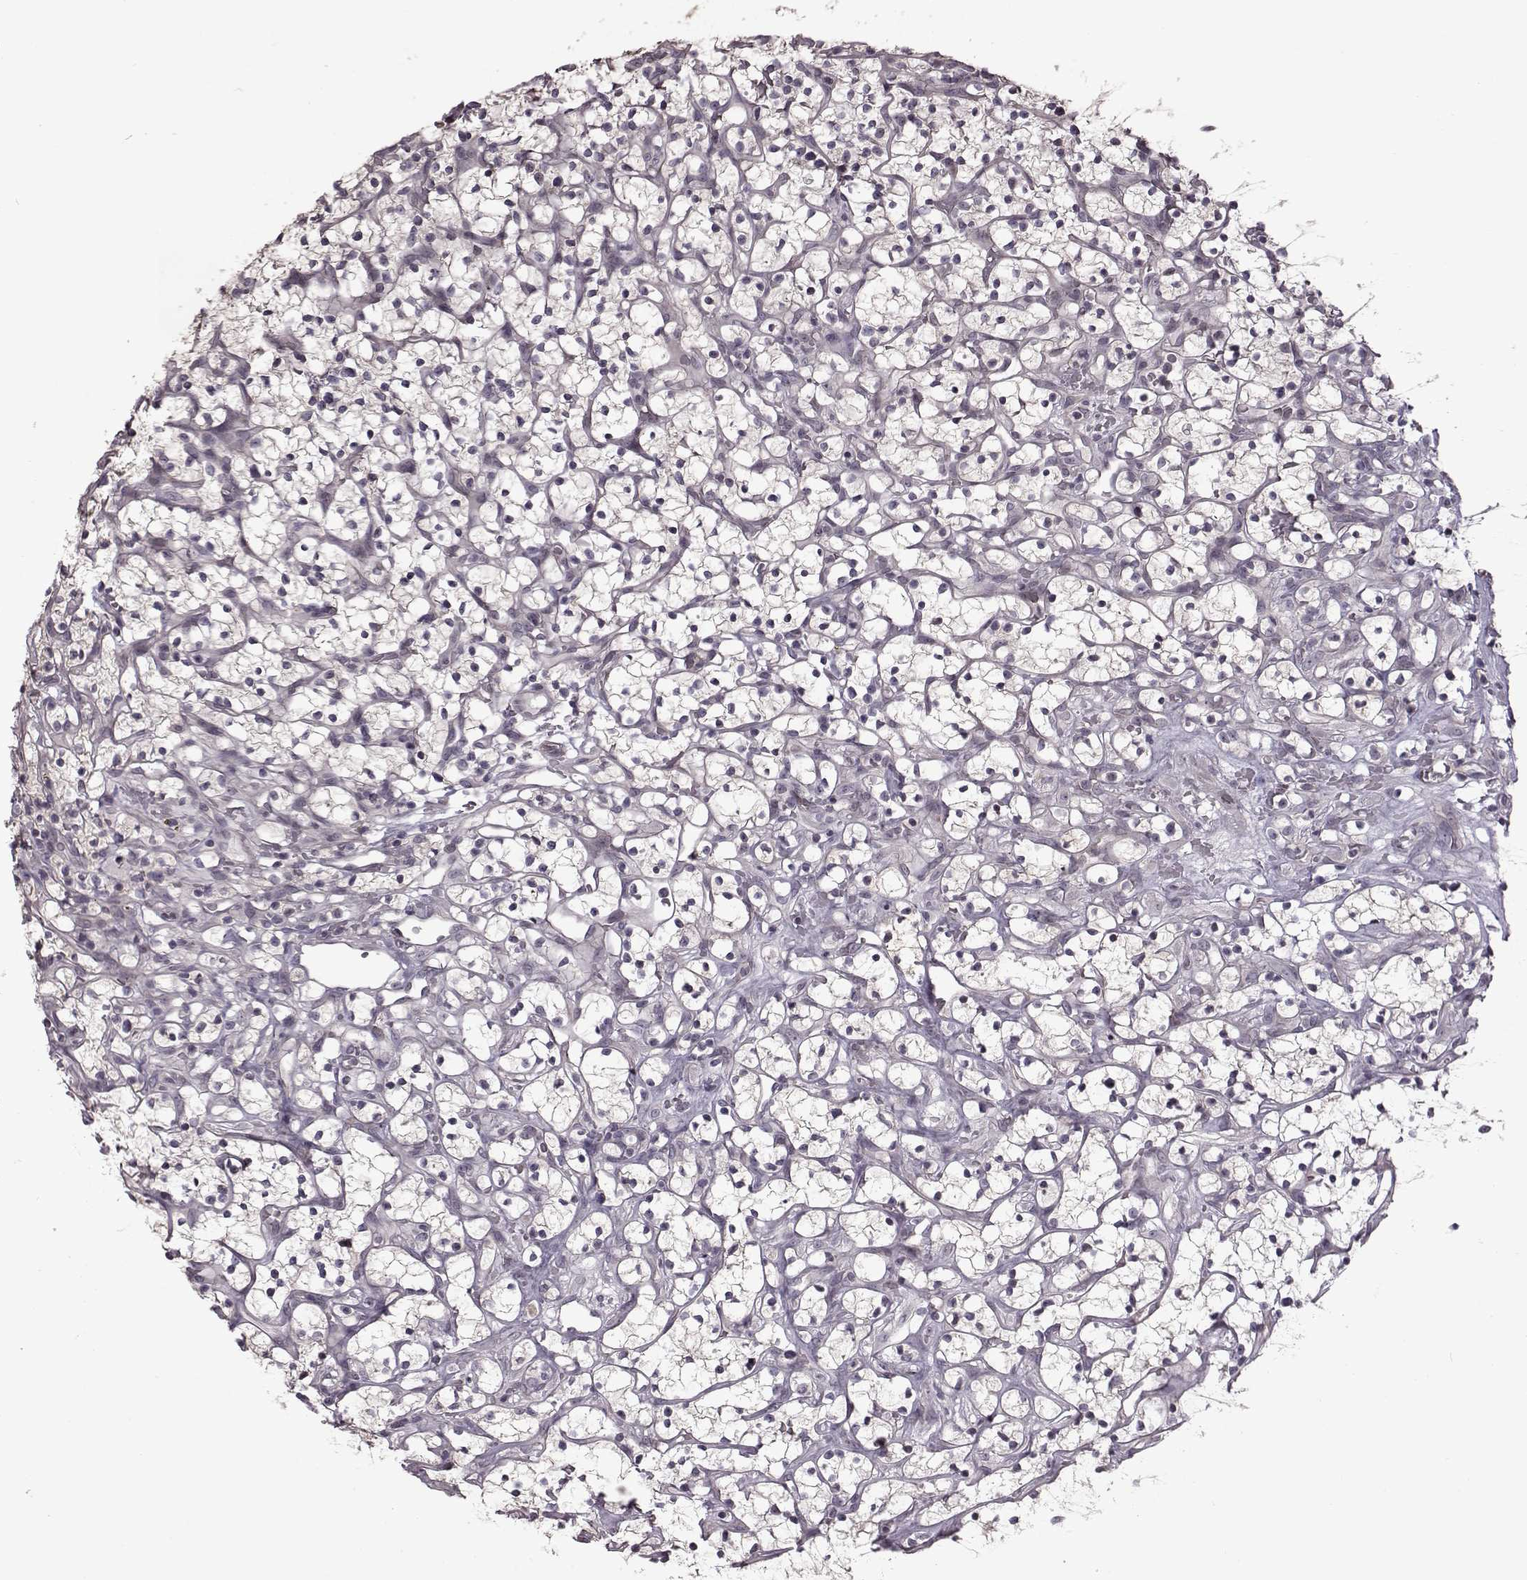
{"staining": {"intensity": "negative", "quantity": "none", "location": "none"}, "tissue": "renal cancer", "cell_type": "Tumor cells", "image_type": "cancer", "snomed": [{"axis": "morphology", "description": "Adenocarcinoma, NOS"}, {"axis": "topography", "description": "Kidney"}], "caption": "This photomicrograph is of renal cancer (adenocarcinoma) stained with IHC to label a protein in brown with the nuclei are counter-stained blue. There is no expression in tumor cells.", "gene": "GAL", "patient": {"sex": "female", "age": 64}}